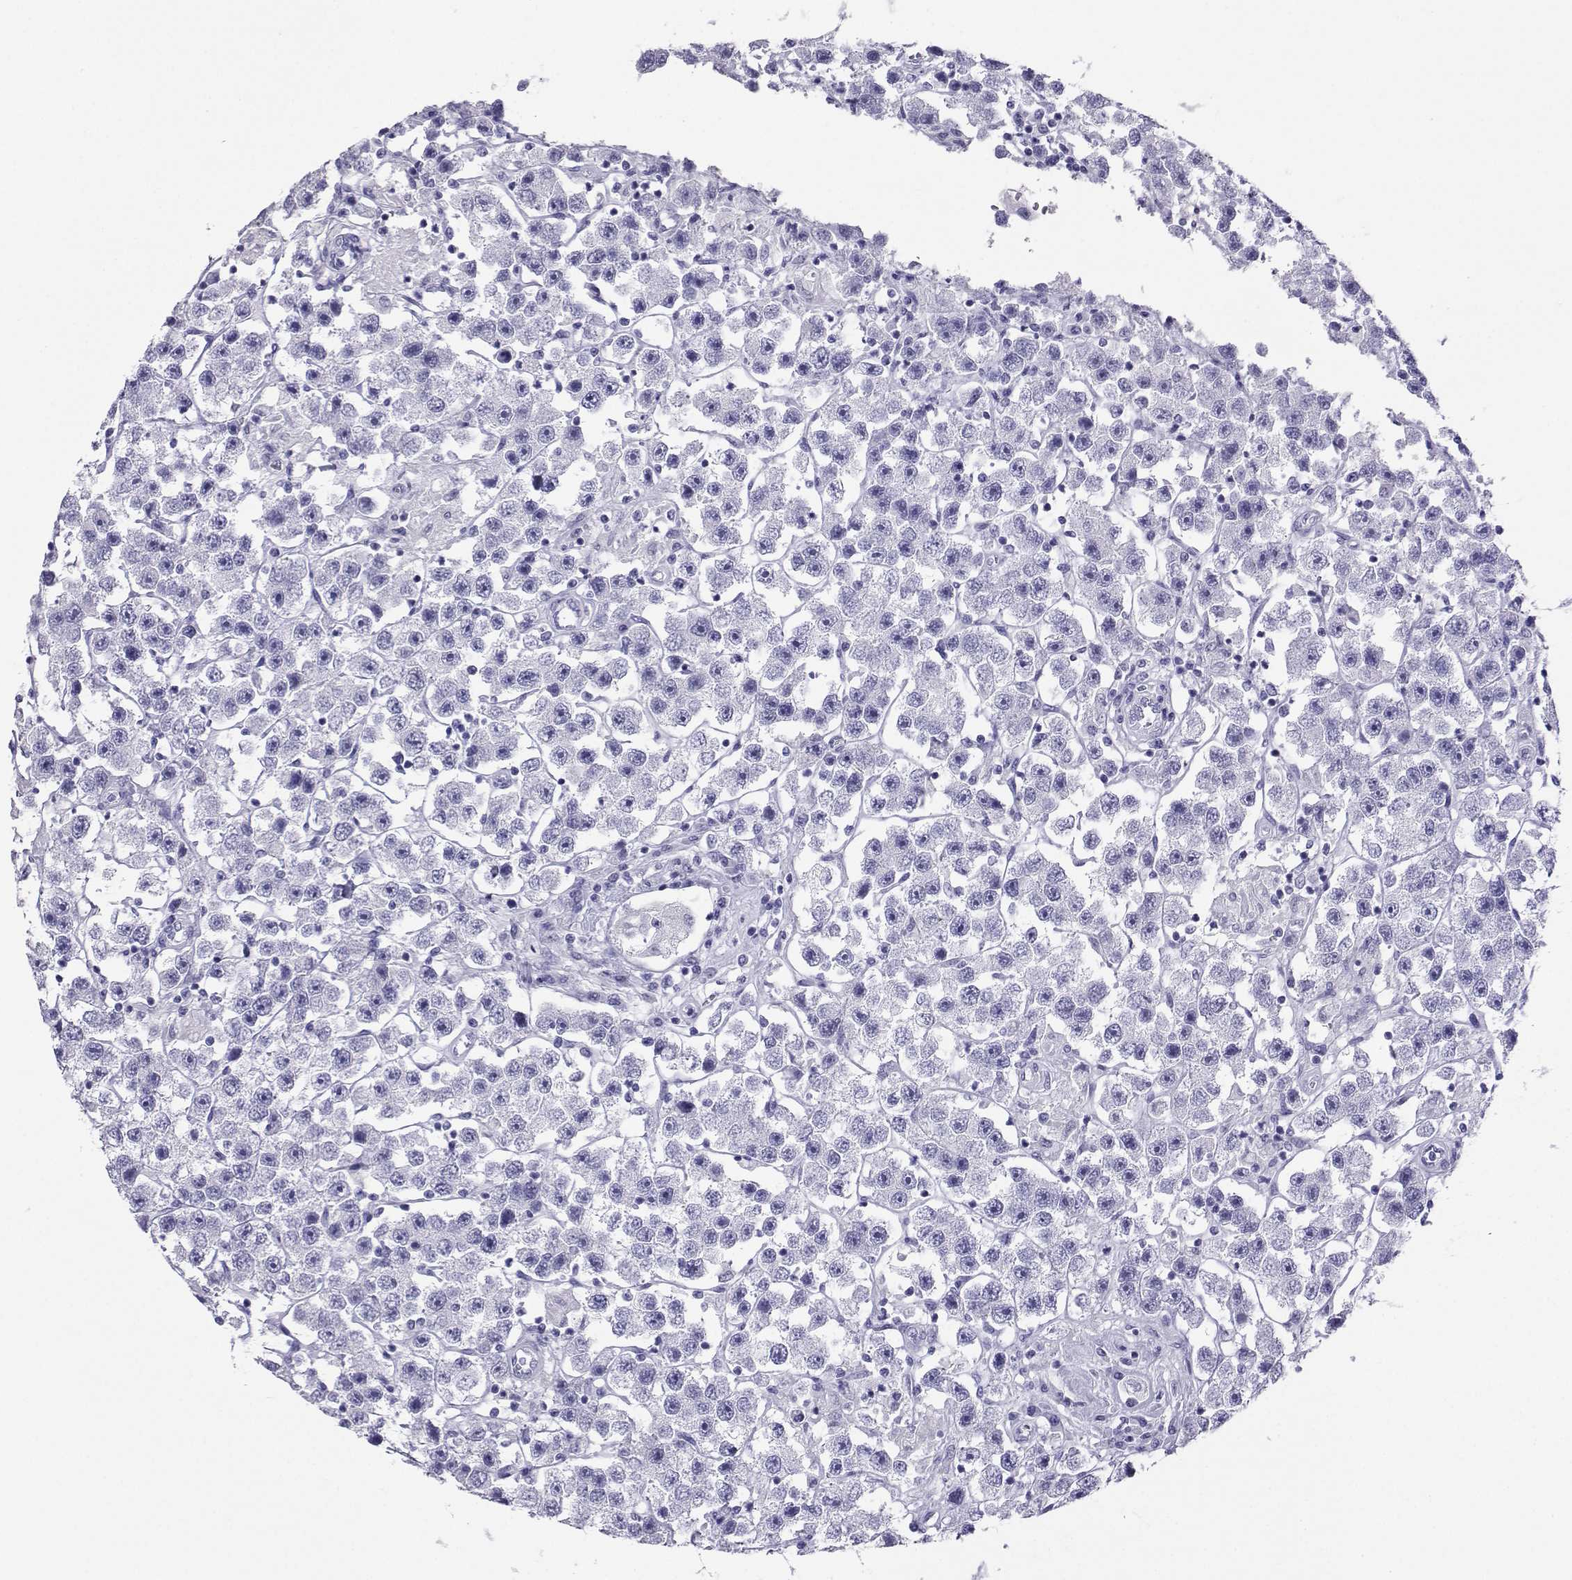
{"staining": {"intensity": "negative", "quantity": "none", "location": "none"}, "tissue": "testis cancer", "cell_type": "Tumor cells", "image_type": "cancer", "snomed": [{"axis": "morphology", "description": "Seminoma, NOS"}, {"axis": "topography", "description": "Testis"}], "caption": "A high-resolution photomicrograph shows immunohistochemistry (IHC) staining of seminoma (testis), which shows no significant positivity in tumor cells.", "gene": "LORICRIN", "patient": {"sex": "male", "age": 45}}